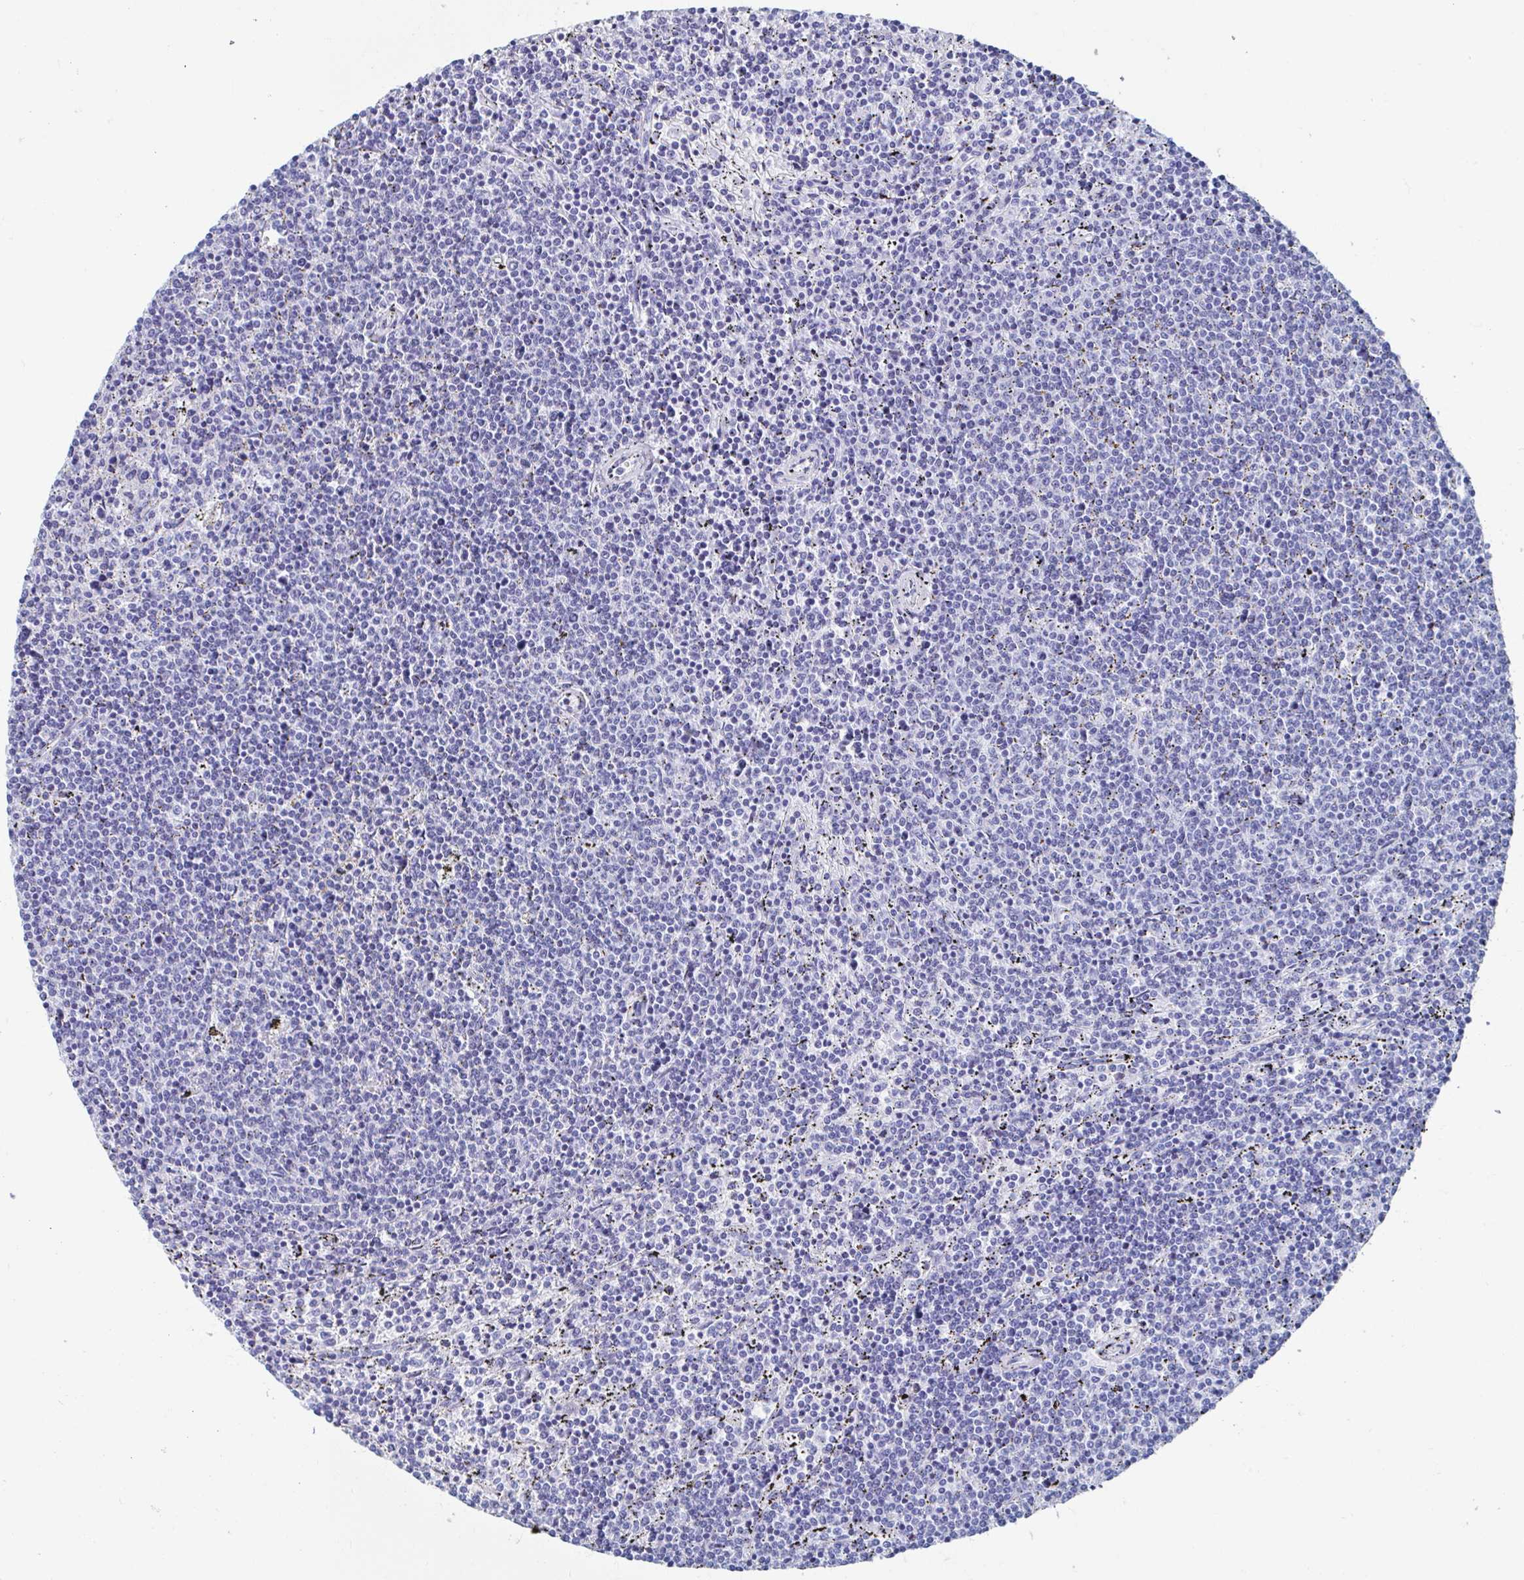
{"staining": {"intensity": "negative", "quantity": "none", "location": "none"}, "tissue": "lymphoma", "cell_type": "Tumor cells", "image_type": "cancer", "snomed": [{"axis": "morphology", "description": "Malignant lymphoma, non-Hodgkin's type, Low grade"}, {"axis": "topography", "description": "Spleen"}], "caption": "This is an IHC photomicrograph of human lymphoma. There is no staining in tumor cells.", "gene": "HDGFL1", "patient": {"sex": "female", "age": 50}}